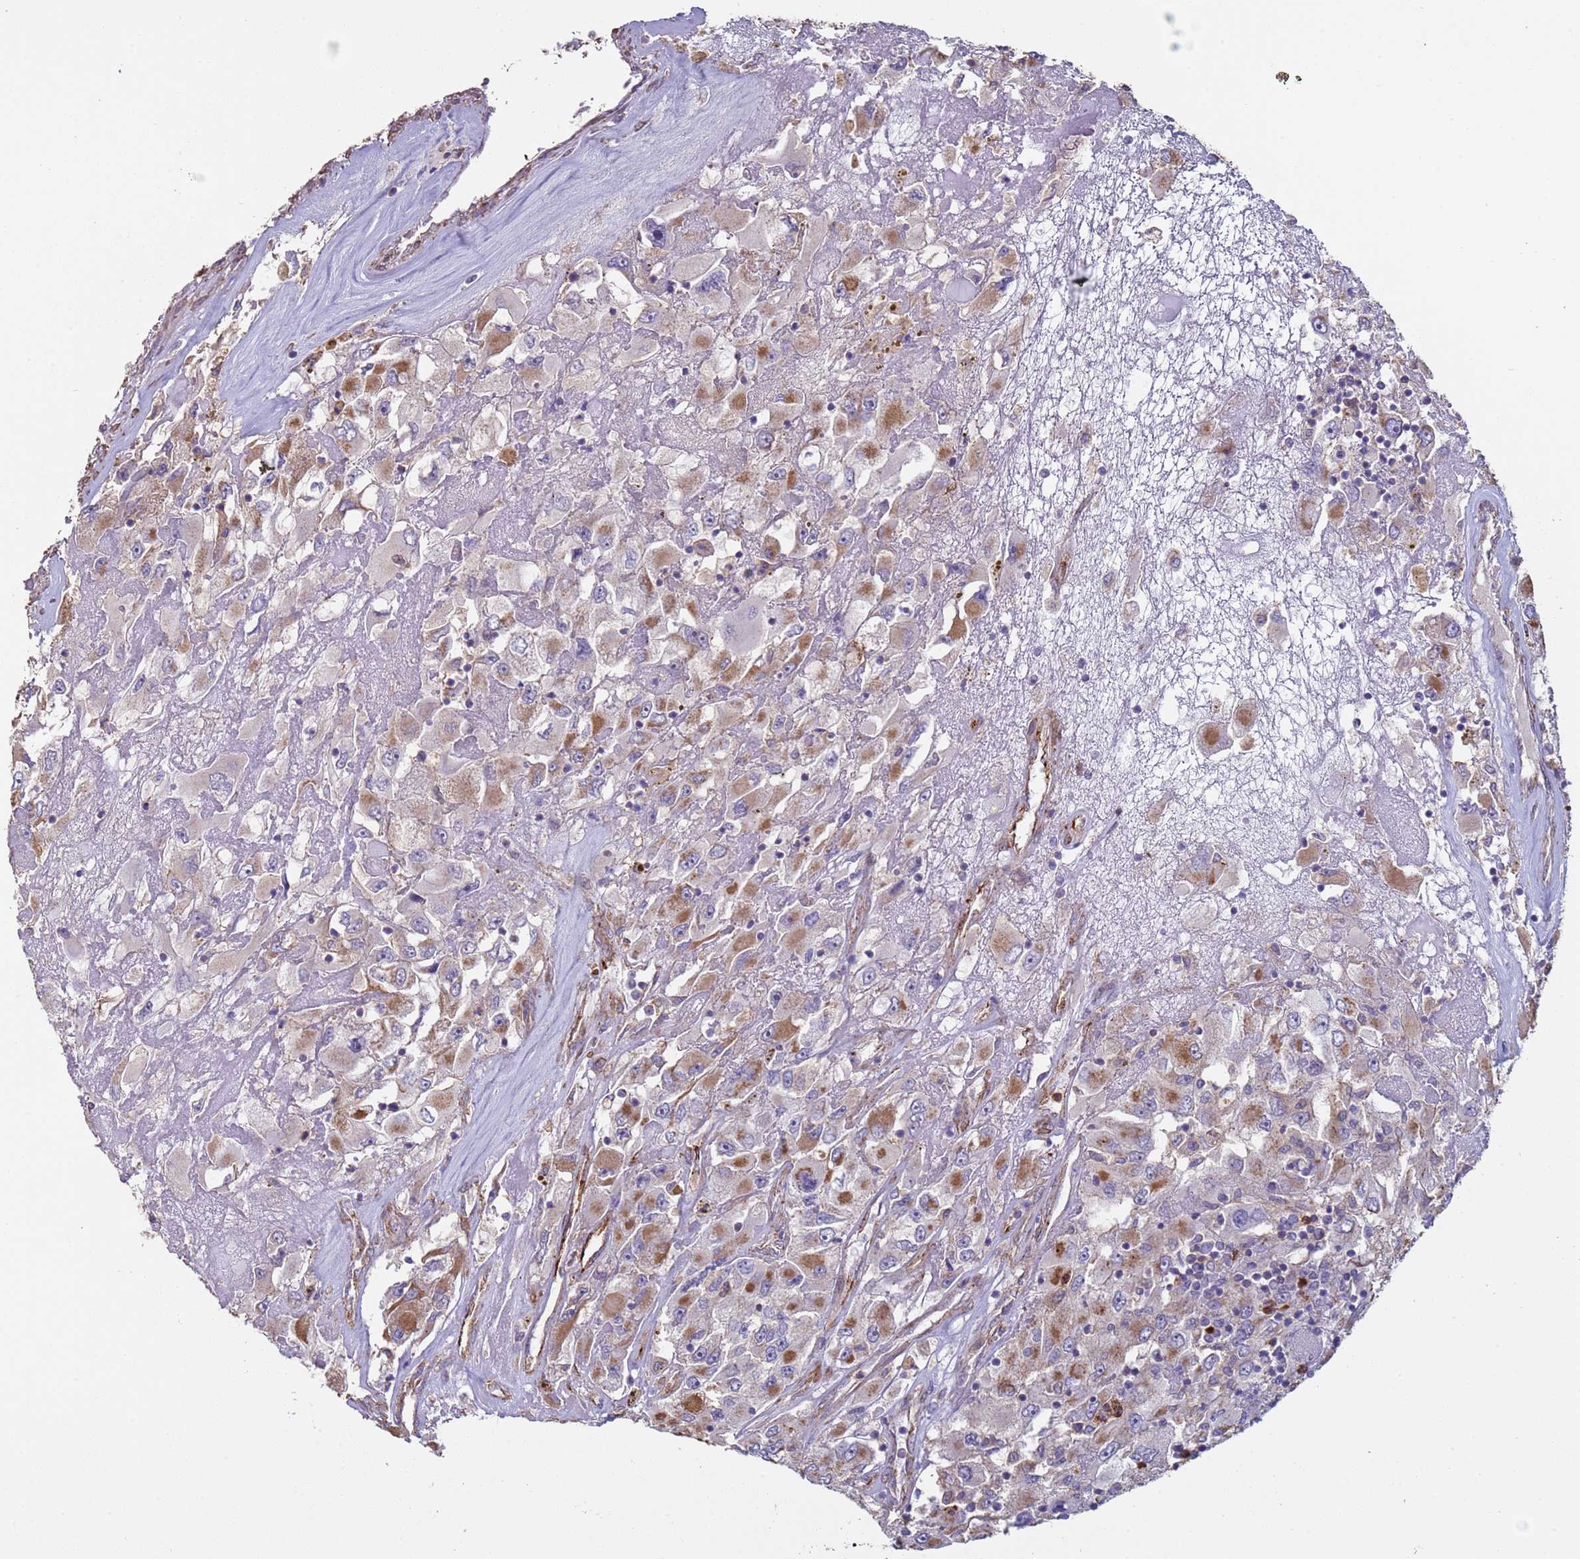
{"staining": {"intensity": "moderate", "quantity": "25%-75%", "location": "cytoplasmic/membranous"}, "tissue": "renal cancer", "cell_type": "Tumor cells", "image_type": "cancer", "snomed": [{"axis": "morphology", "description": "Adenocarcinoma, NOS"}, {"axis": "topography", "description": "Kidney"}], "caption": "Tumor cells demonstrate medium levels of moderate cytoplasmic/membranous staining in about 25%-75% of cells in renal adenocarcinoma.", "gene": "GASK1A", "patient": {"sex": "female", "age": 52}}